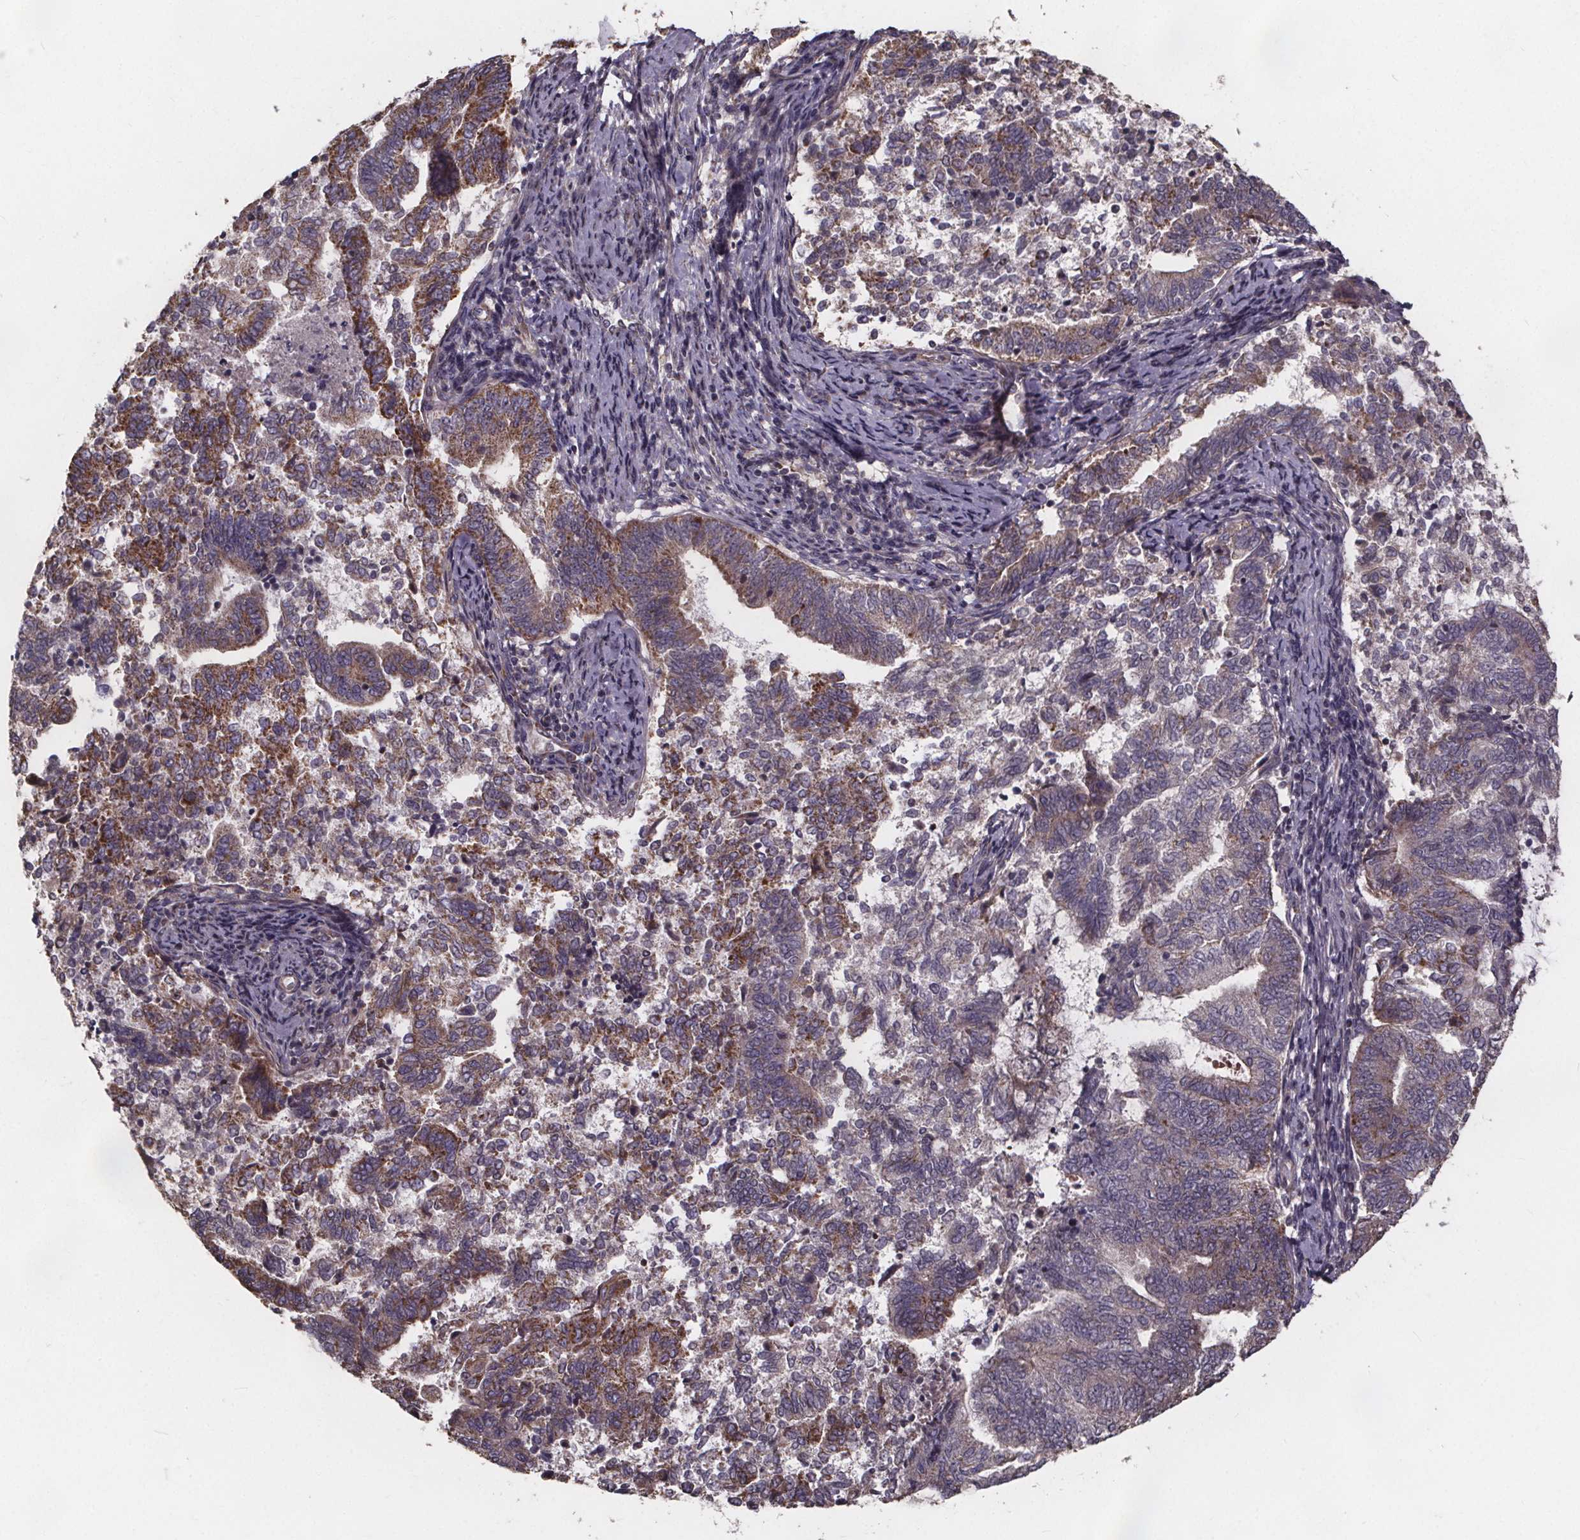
{"staining": {"intensity": "moderate", "quantity": "25%-75%", "location": "cytoplasmic/membranous"}, "tissue": "endometrial cancer", "cell_type": "Tumor cells", "image_type": "cancer", "snomed": [{"axis": "morphology", "description": "Adenocarcinoma, NOS"}, {"axis": "topography", "description": "Endometrium"}], "caption": "Human adenocarcinoma (endometrial) stained for a protein (brown) reveals moderate cytoplasmic/membranous positive positivity in about 25%-75% of tumor cells.", "gene": "YME1L1", "patient": {"sex": "female", "age": 65}}